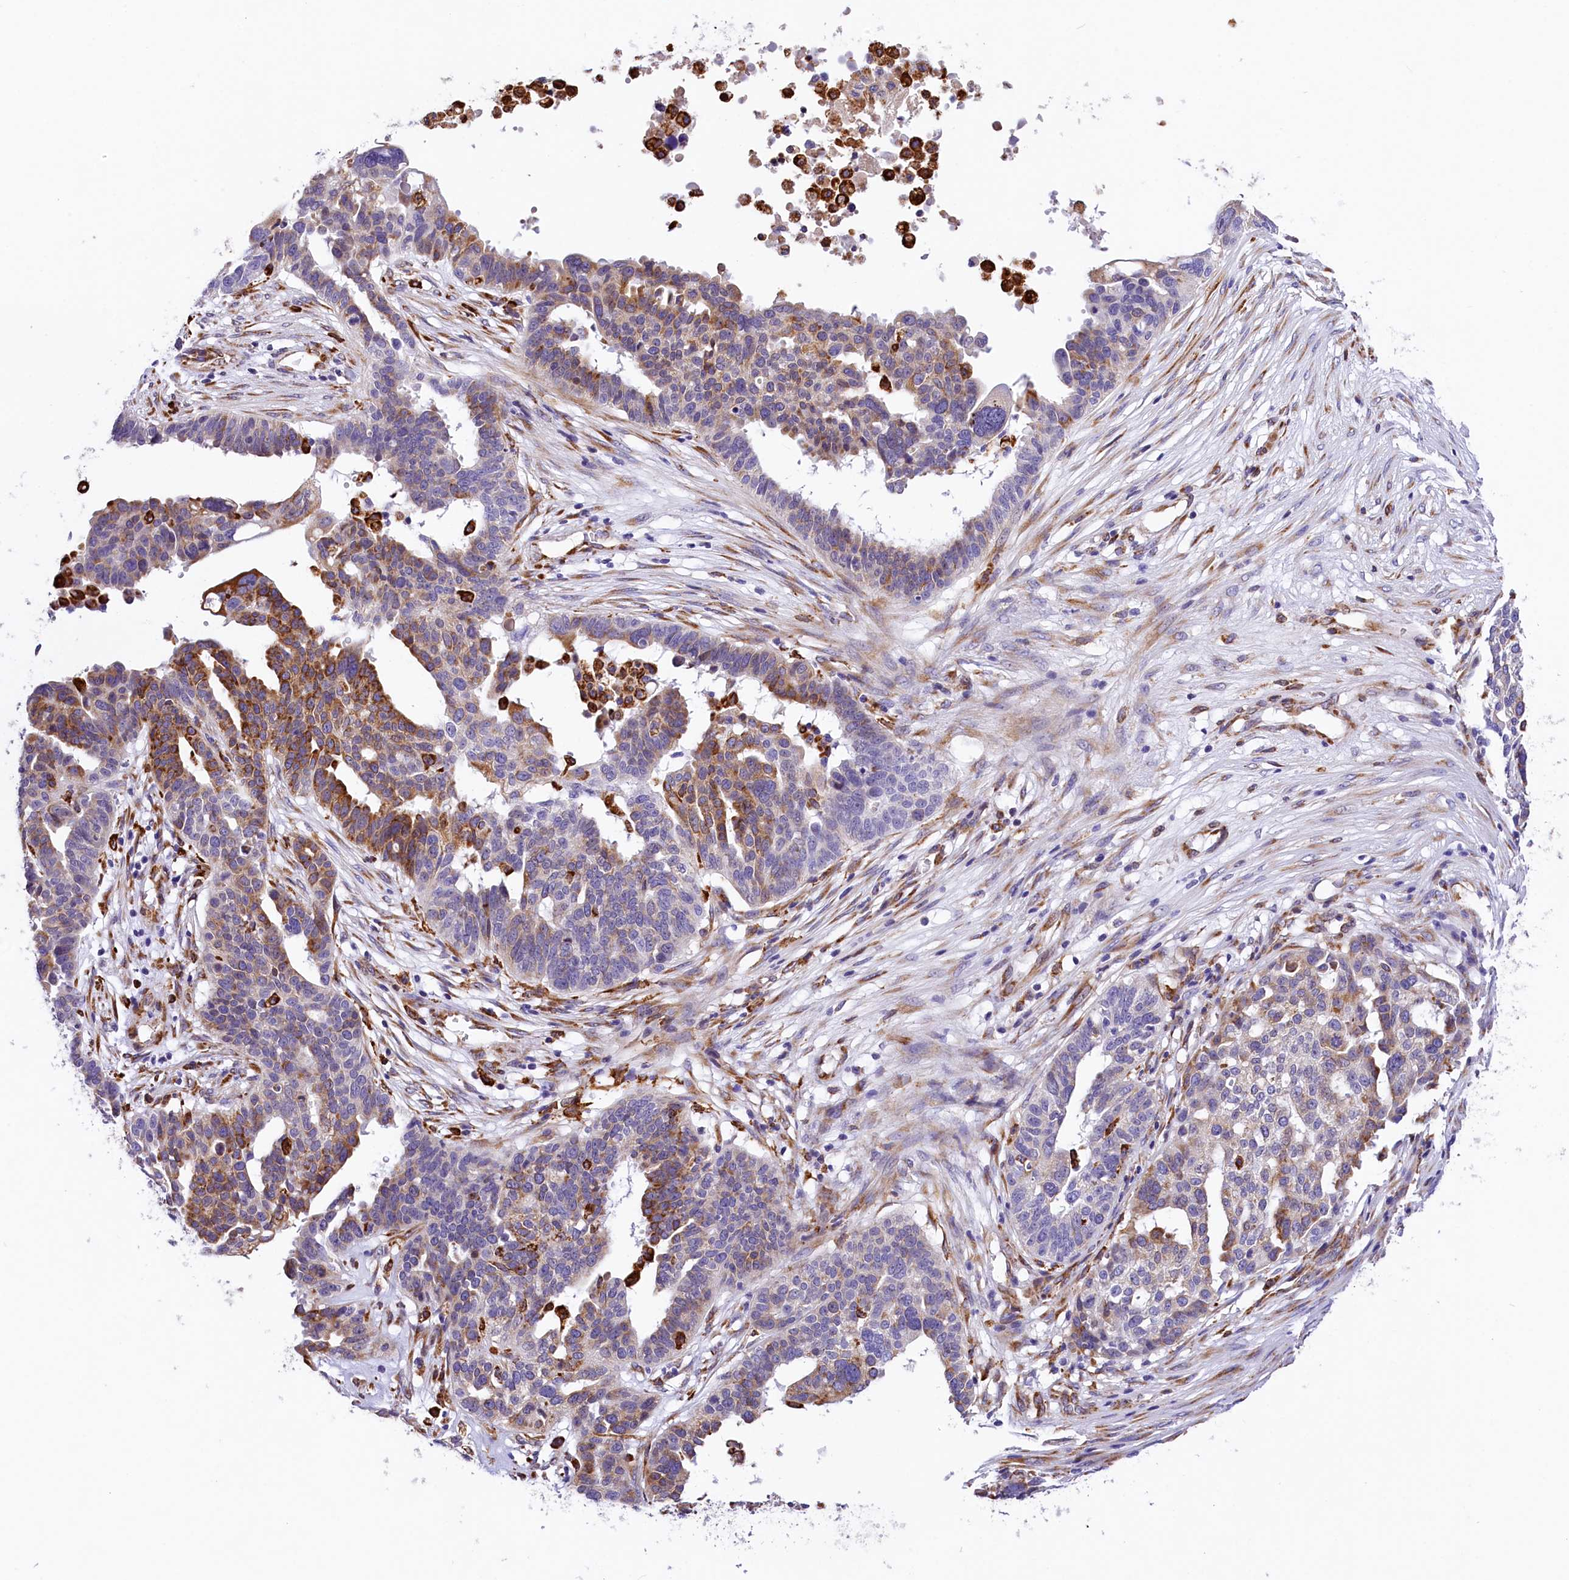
{"staining": {"intensity": "moderate", "quantity": "25%-75%", "location": "cytoplasmic/membranous"}, "tissue": "ovarian cancer", "cell_type": "Tumor cells", "image_type": "cancer", "snomed": [{"axis": "morphology", "description": "Cystadenocarcinoma, serous, NOS"}, {"axis": "topography", "description": "Ovary"}], "caption": "This image demonstrates IHC staining of human ovarian serous cystadenocarcinoma, with medium moderate cytoplasmic/membranous staining in approximately 25%-75% of tumor cells.", "gene": "ITGA1", "patient": {"sex": "female", "age": 59}}